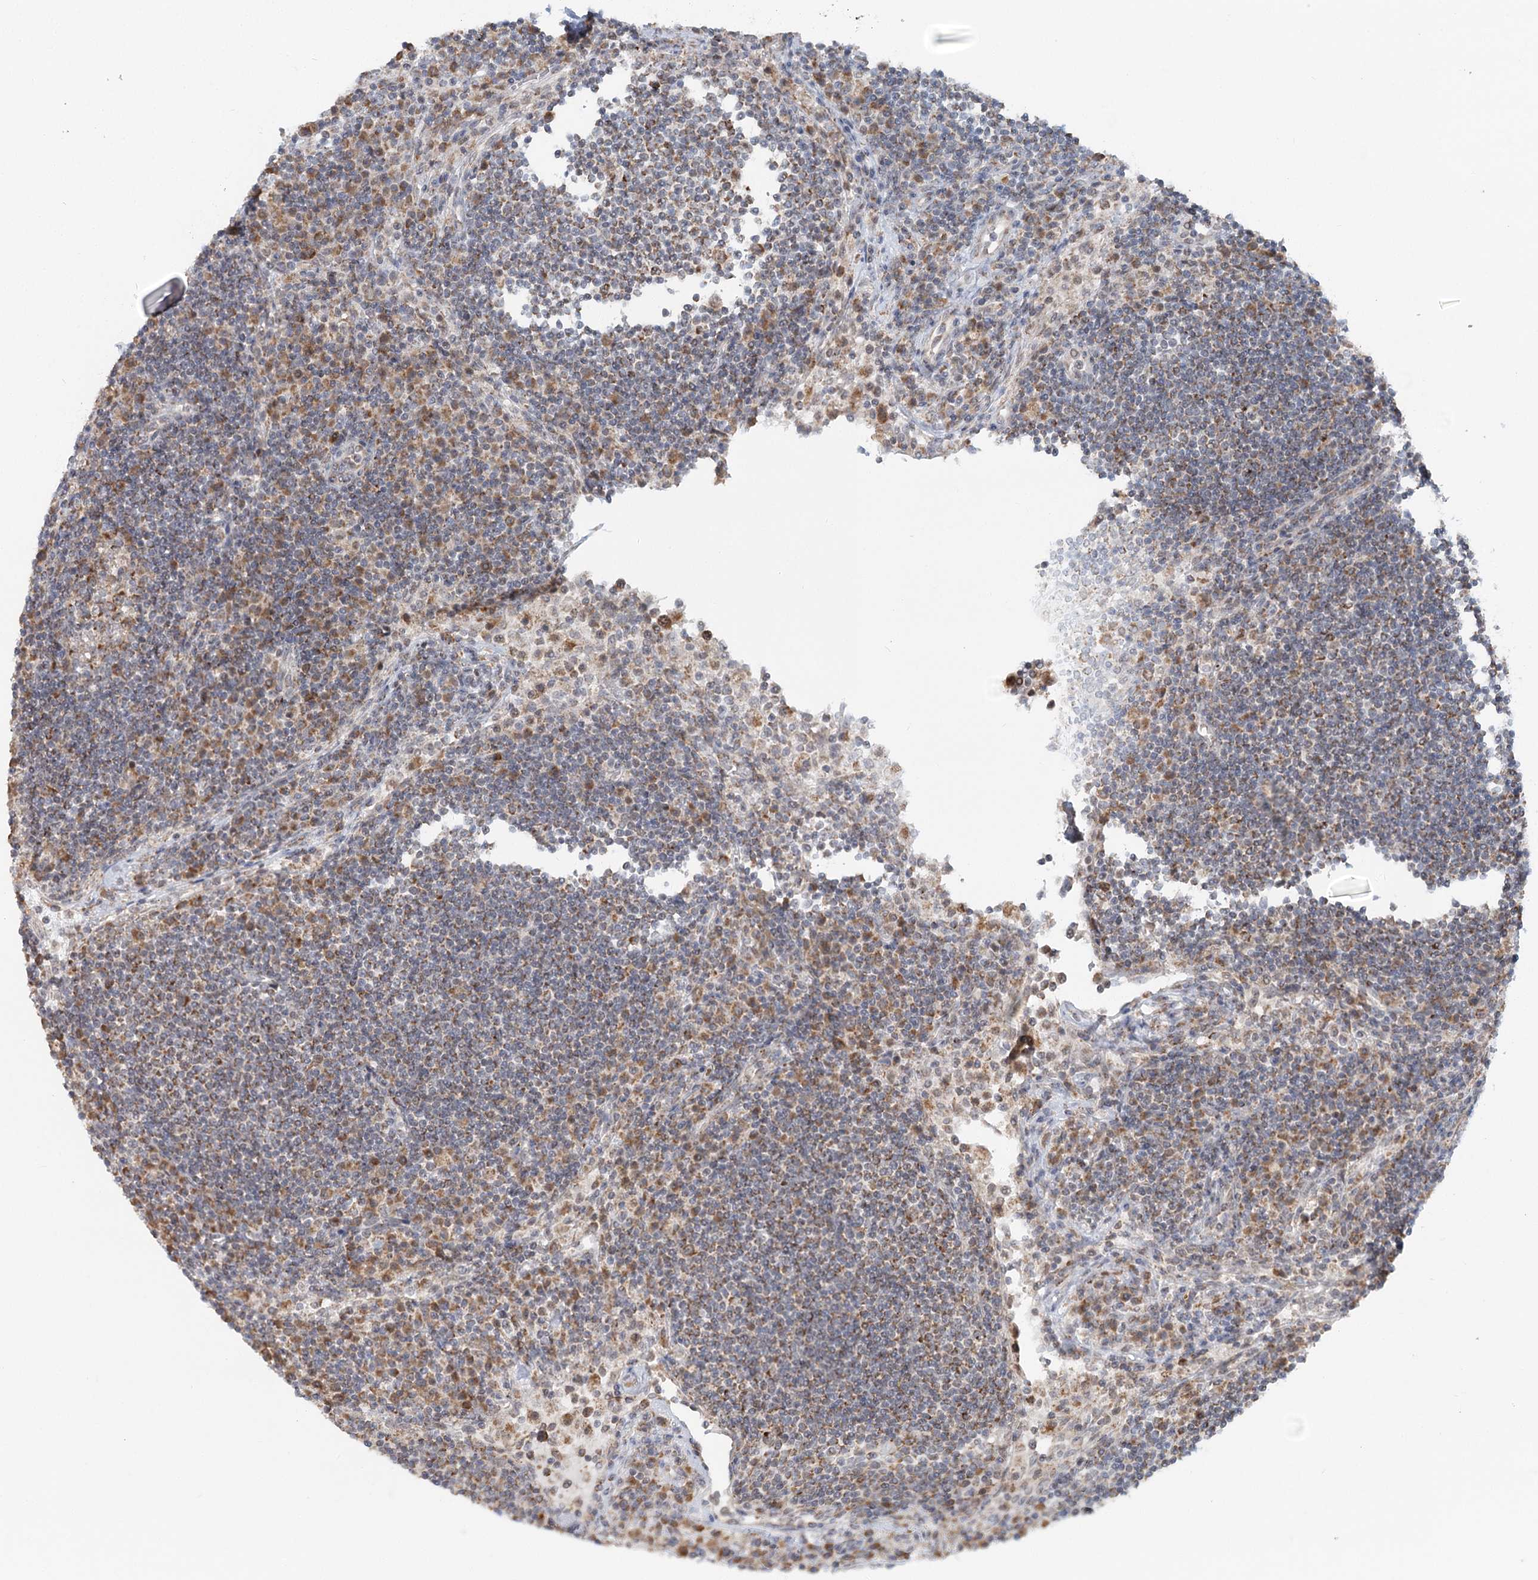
{"staining": {"intensity": "moderate", "quantity": "<25%", "location": "cytoplasmic/membranous"}, "tissue": "lymph node", "cell_type": "Non-germinal center cells", "image_type": "normal", "snomed": [{"axis": "morphology", "description": "Normal tissue, NOS"}, {"axis": "topography", "description": "Lymph node"}], "caption": "Brown immunohistochemical staining in unremarkable lymph node demonstrates moderate cytoplasmic/membranous staining in about <25% of non-germinal center cells.", "gene": "RNF150", "patient": {"sex": "female", "age": 53}}